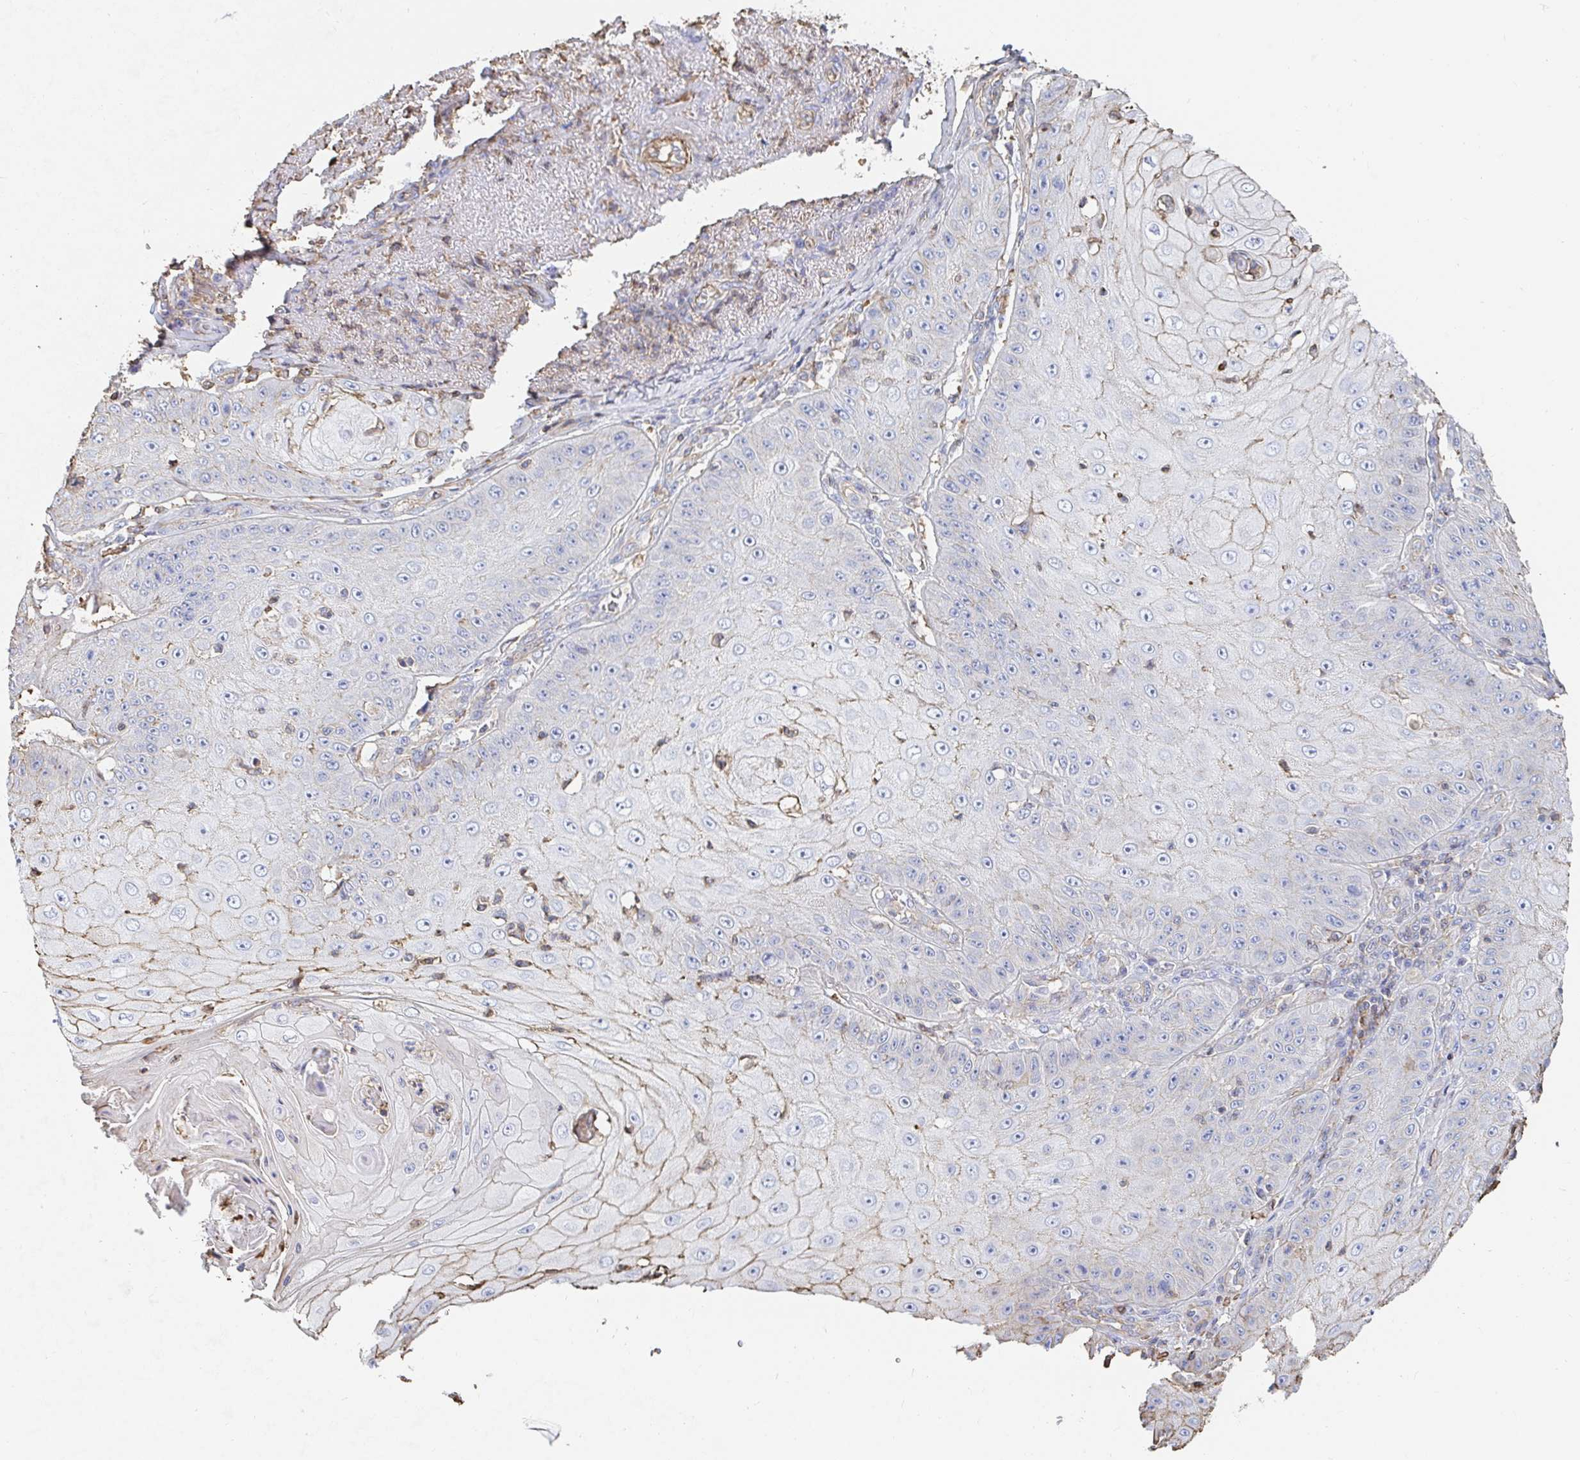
{"staining": {"intensity": "weak", "quantity": "<25%", "location": "cytoplasmic/membranous"}, "tissue": "skin cancer", "cell_type": "Tumor cells", "image_type": "cancer", "snomed": [{"axis": "morphology", "description": "Squamous cell carcinoma, NOS"}, {"axis": "topography", "description": "Skin"}], "caption": "High power microscopy image of an immunohistochemistry photomicrograph of skin cancer, revealing no significant expression in tumor cells. (Brightfield microscopy of DAB (3,3'-diaminobenzidine) immunohistochemistry at high magnification).", "gene": "PTPN14", "patient": {"sex": "male", "age": 70}}